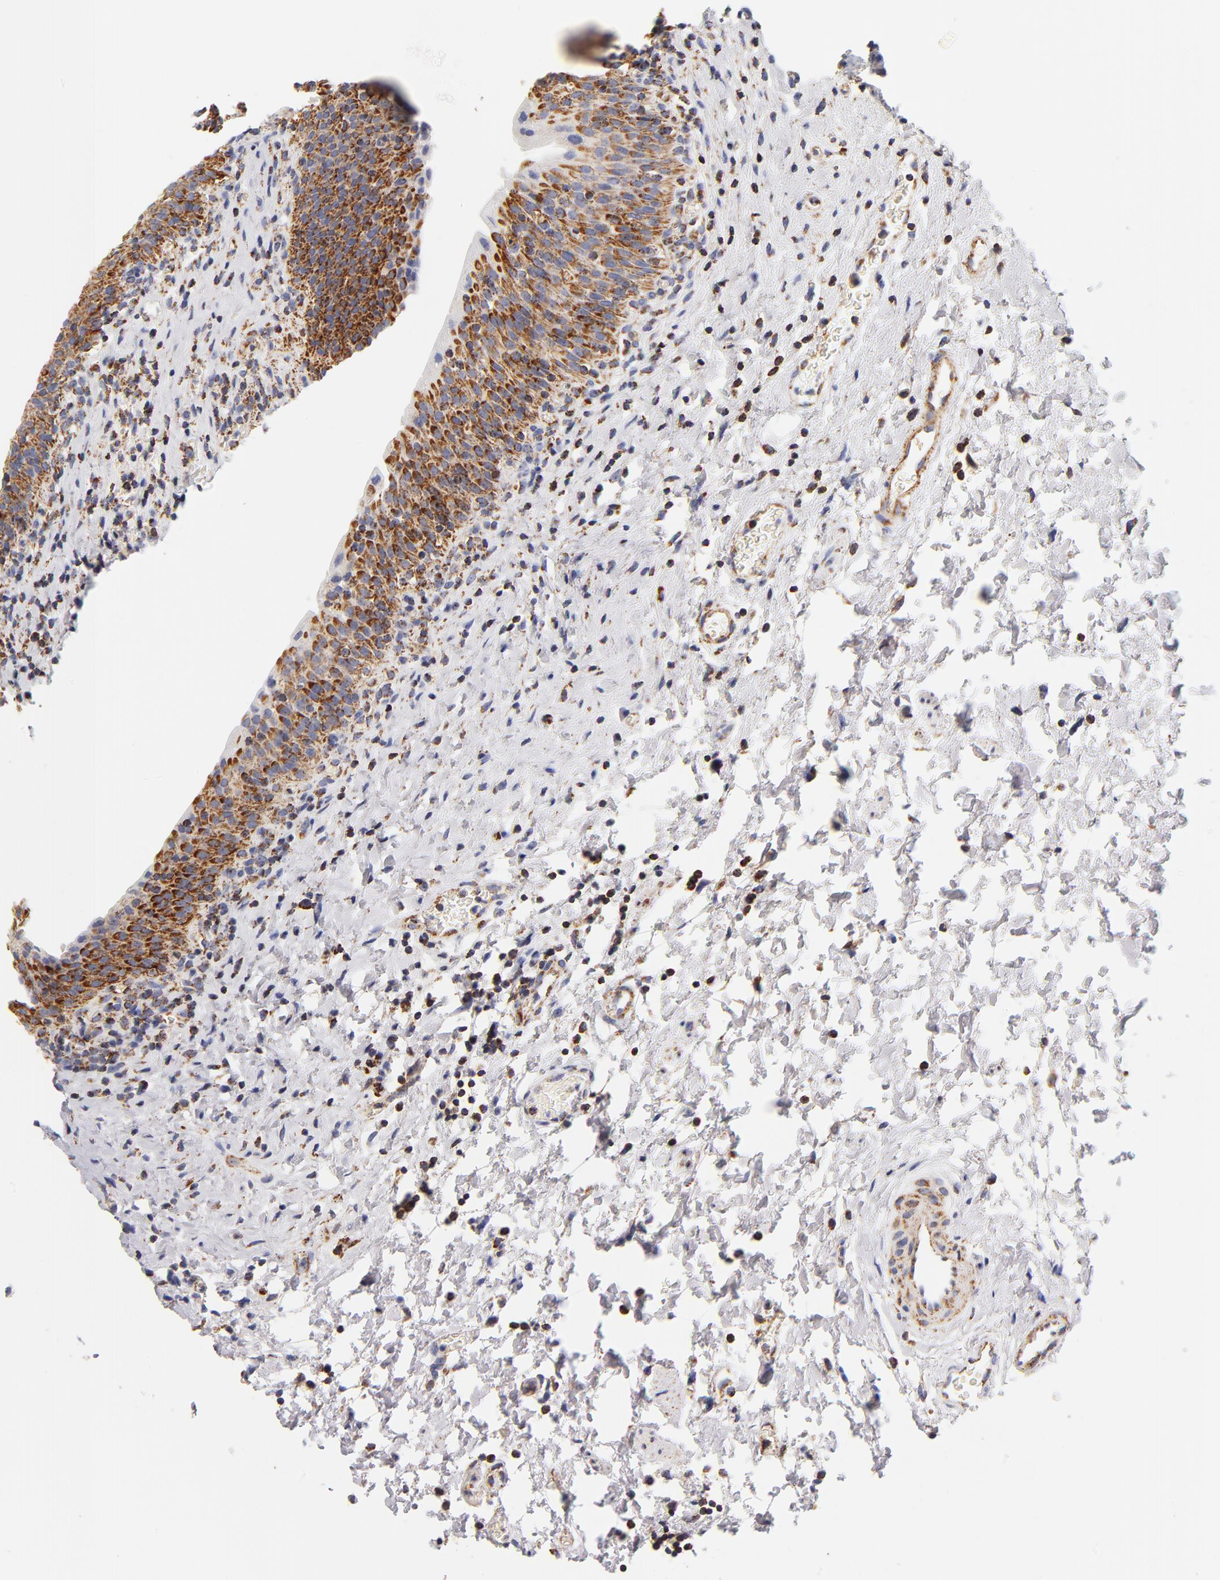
{"staining": {"intensity": "strong", "quantity": ">75%", "location": "cytoplasmic/membranous"}, "tissue": "urinary bladder", "cell_type": "Urothelial cells", "image_type": "normal", "snomed": [{"axis": "morphology", "description": "Normal tissue, NOS"}, {"axis": "topography", "description": "Urinary bladder"}], "caption": "A high amount of strong cytoplasmic/membranous expression is appreciated in about >75% of urothelial cells in normal urinary bladder. The staining was performed using DAB (3,3'-diaminobenzidine), with brown indicating positive protein expression. Nuclei are stained blue with hematoxylin.", "gene": "ECHS1", "patient": {"sex": "male", "age": 51}}